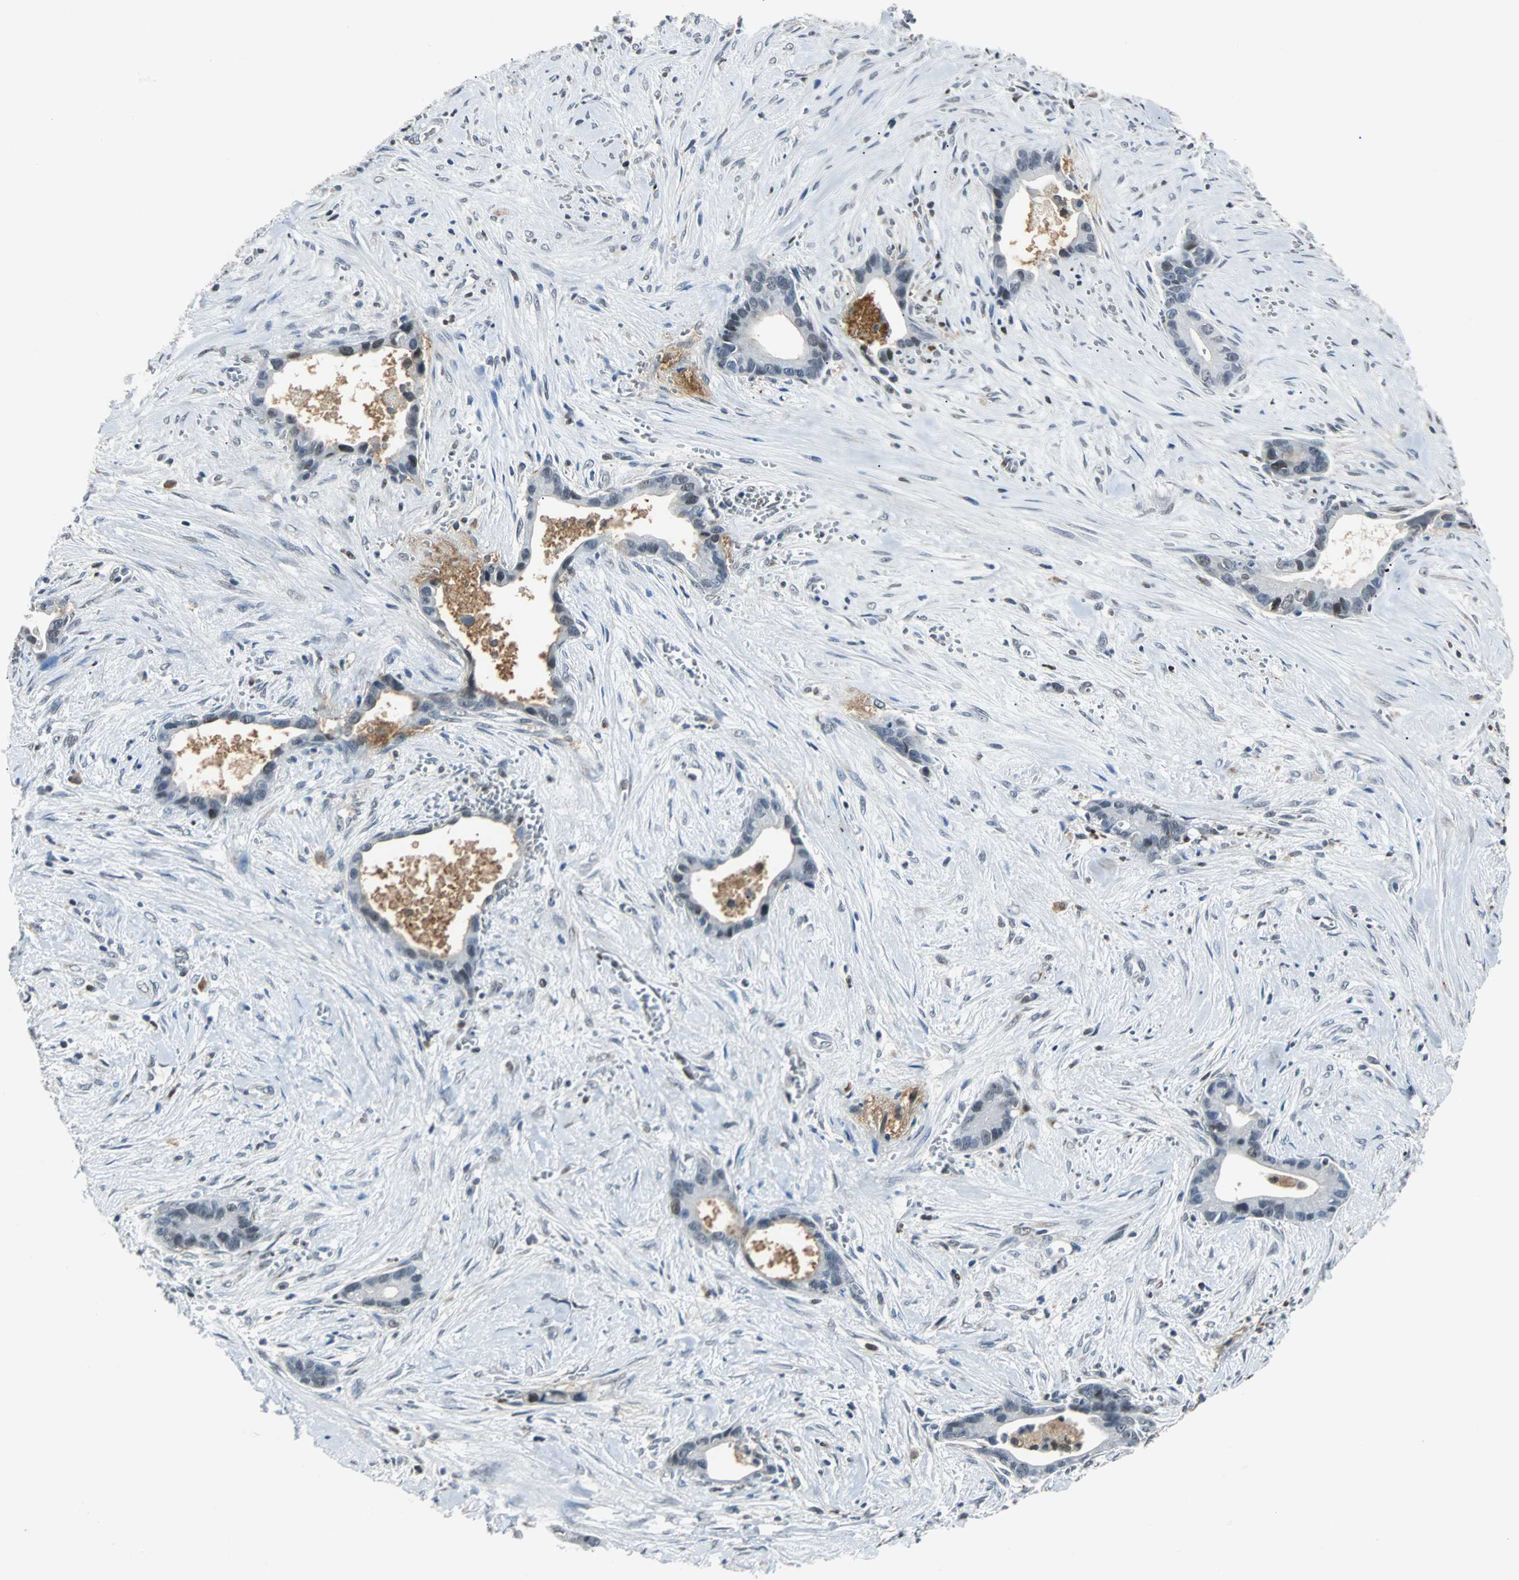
{"staining": {"intensity": "negative", "quantity": "none", "location": "none"}, "tissue": "liver cancer", "cell_type": "Tumor cells", "image_type": "cancer", "snomed": [{"axis": "morphology", "description": "Cholangiocarcinoma"}, {"axis": "topography", "description": "Liver"}], "caption": "IHC of liver cancer (cholangiocarcinoma) shows no positivity in tumor cells.", "gene": "HLX", "patient": {"sex": "female", "age": 55}}